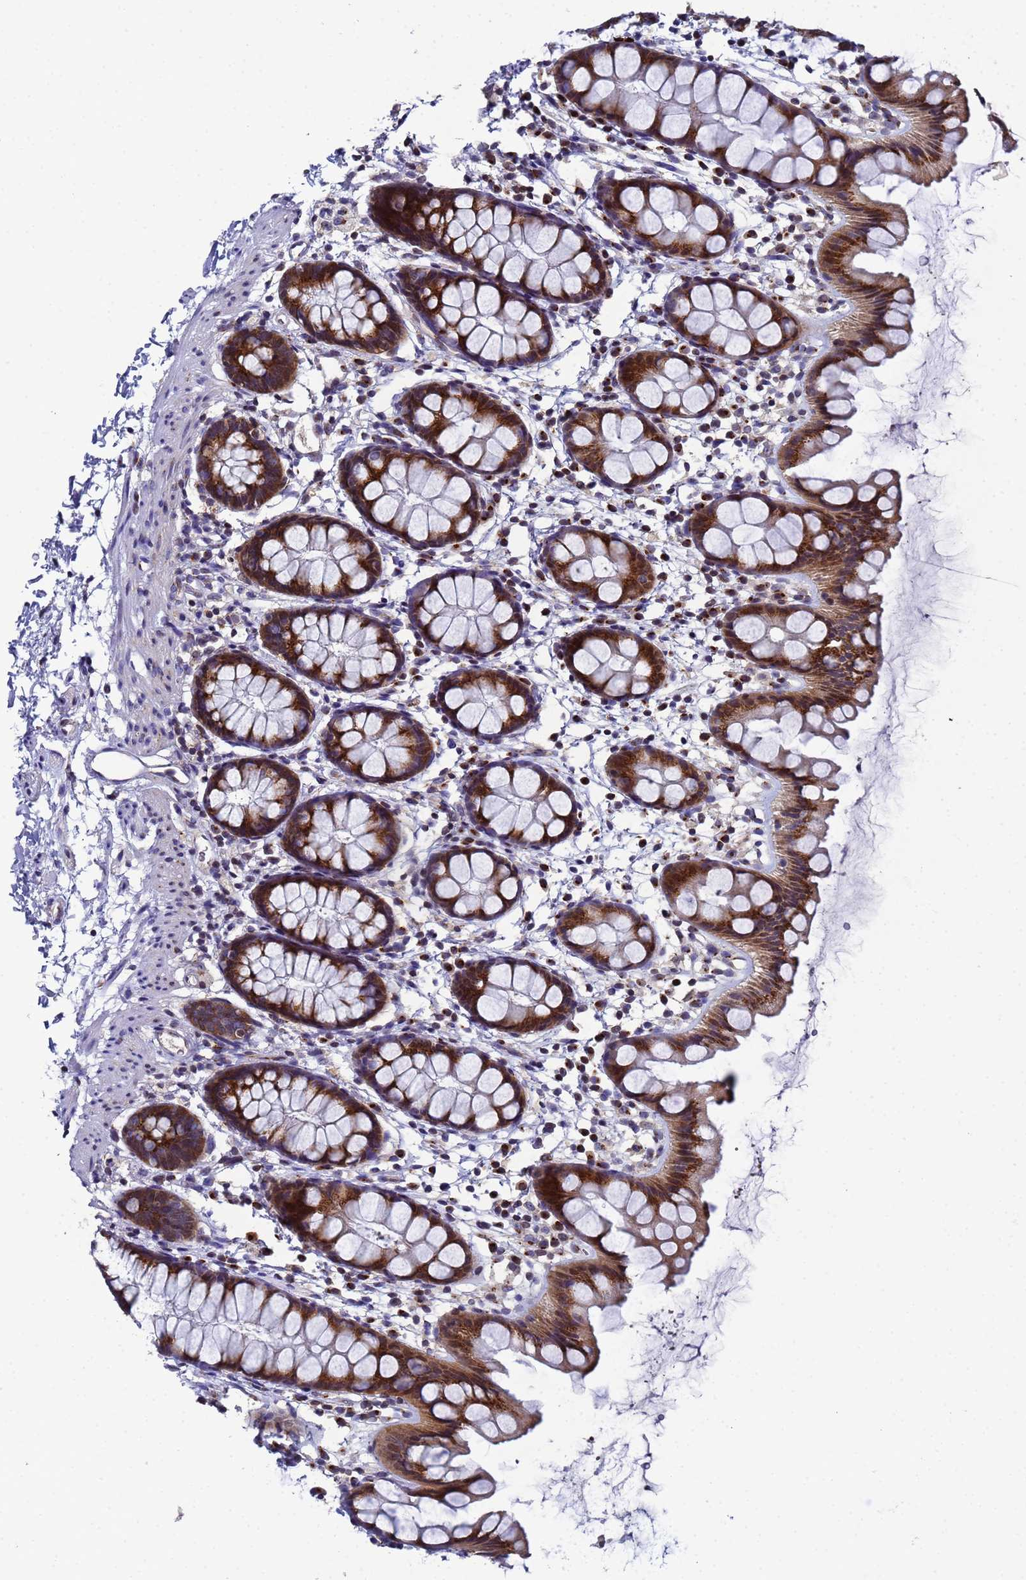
{"staining": {"intensity": "strong", "quantity": ">75%", "location": "cytoplasmic/membranous"}, "tissue": "rectum", "cell_type": "Glandular cells", "image_type": "normal", "snomed": [{"axis": "morphology", "description": "Normal tissue, NOS"}, {"axis": "topography", "description": "Rectum"}], "caption": "Rectum stained with DAB IHC displays high levels of strong cytoplasmic/membranous expression in about >75% of glandular cells. (IHC, brightfield microscopy, high magnification).", "gene": "NSUN6", "patient": {"sex": "female", "age": 65}}